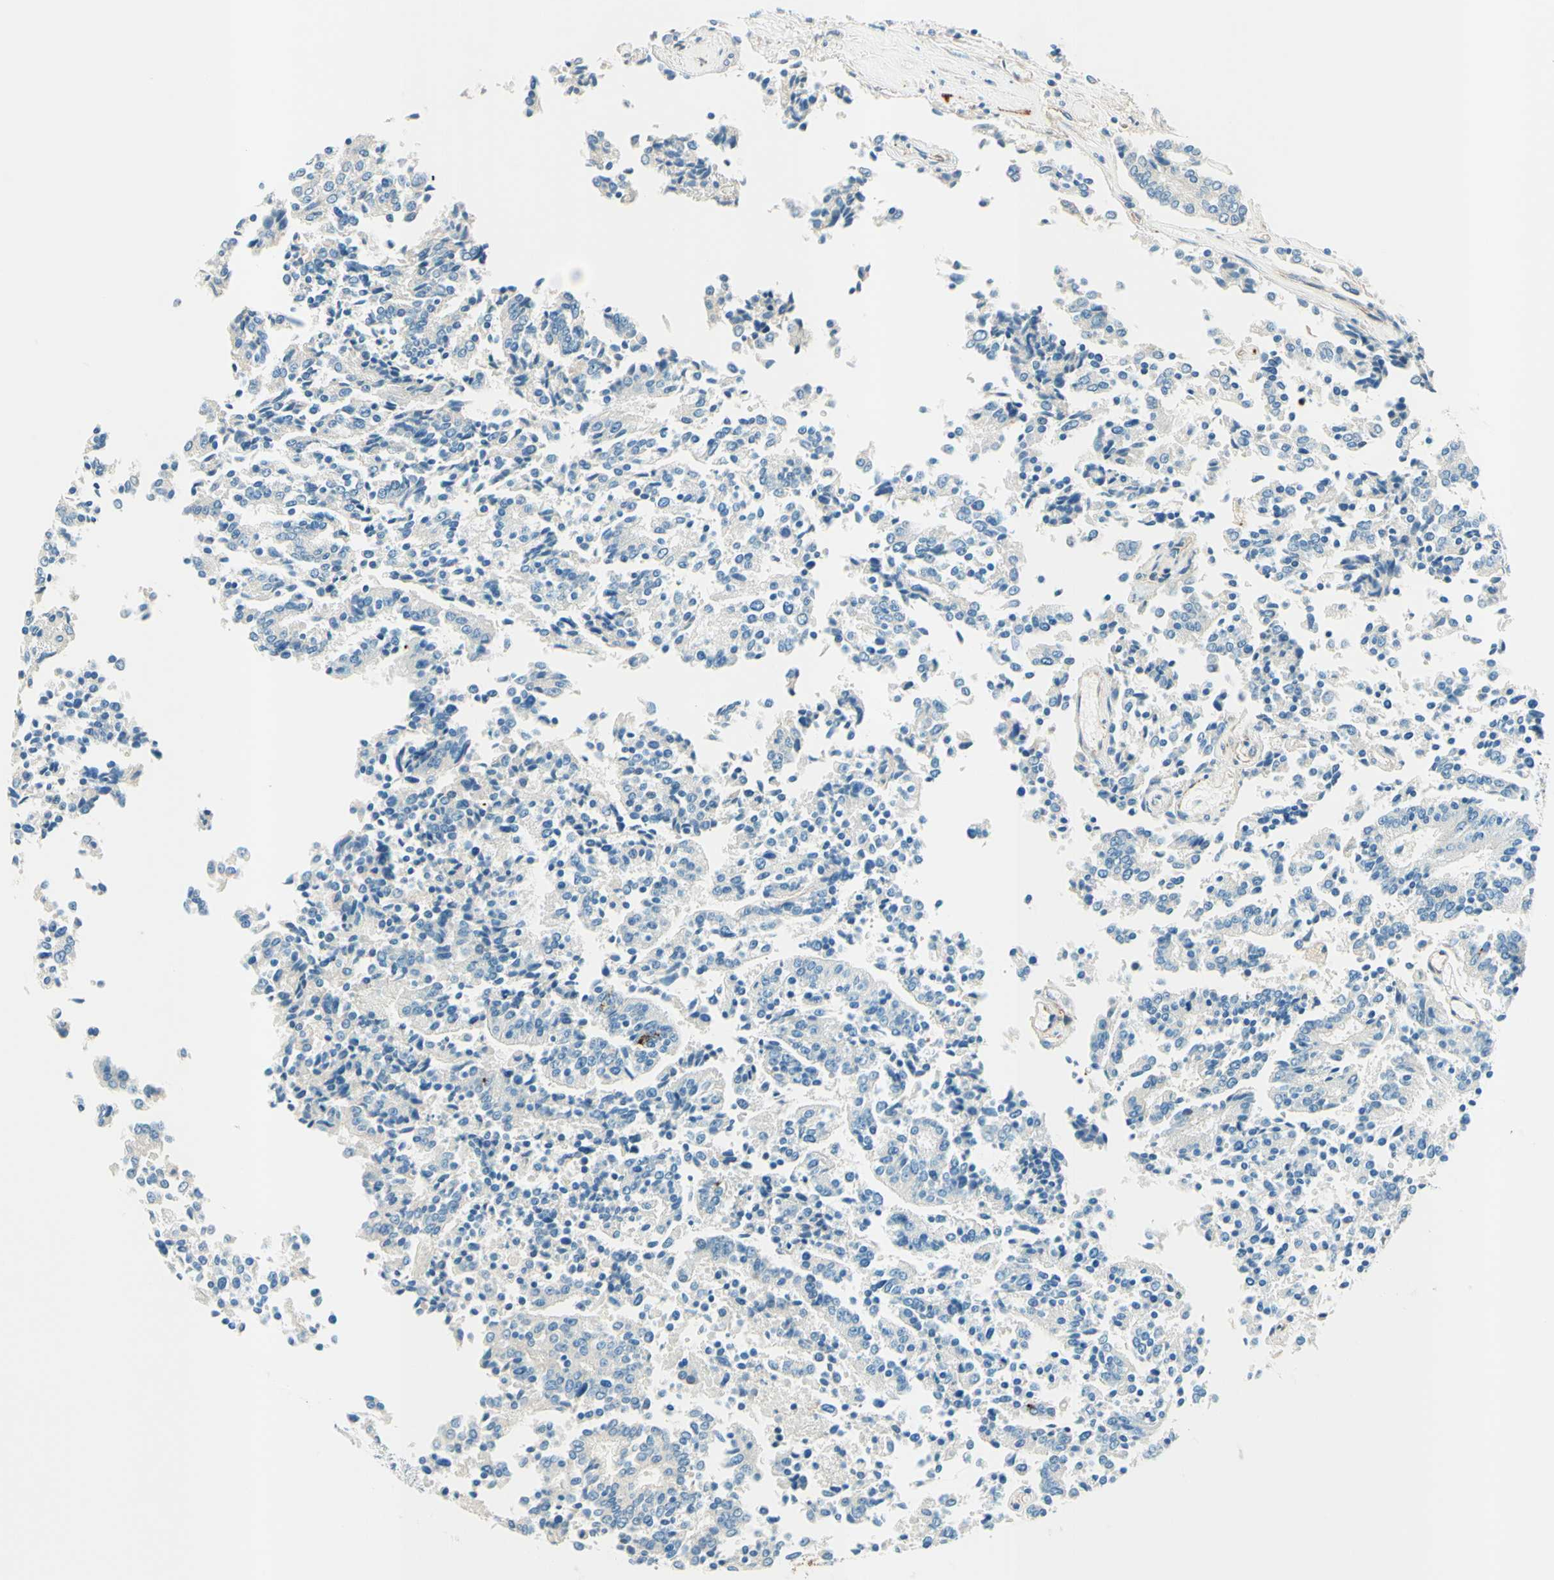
{"staining": {"intensity": "negative", "quantity": "none", "location": "none"}, "tissue": "prostate cancer", "cell_type": "Tumor cells", "image_type": "cancer", "snomed": [{"axis": "morphology", "description": "Normal tissue, NOS"}, {"axis": "morphology", "description": "Adenocarcinoma, High grade"}, {"axis": "topography", "description": "Prostate"}, {"axis": "topography", "description": "Seminal veicle"}], "caption": "Prostate cancer was stained to show a protein in brown. There is no significant positivity in tumor cells.", "gene": "TAOK2", "patient": {"sex": "male", "age": 55}}